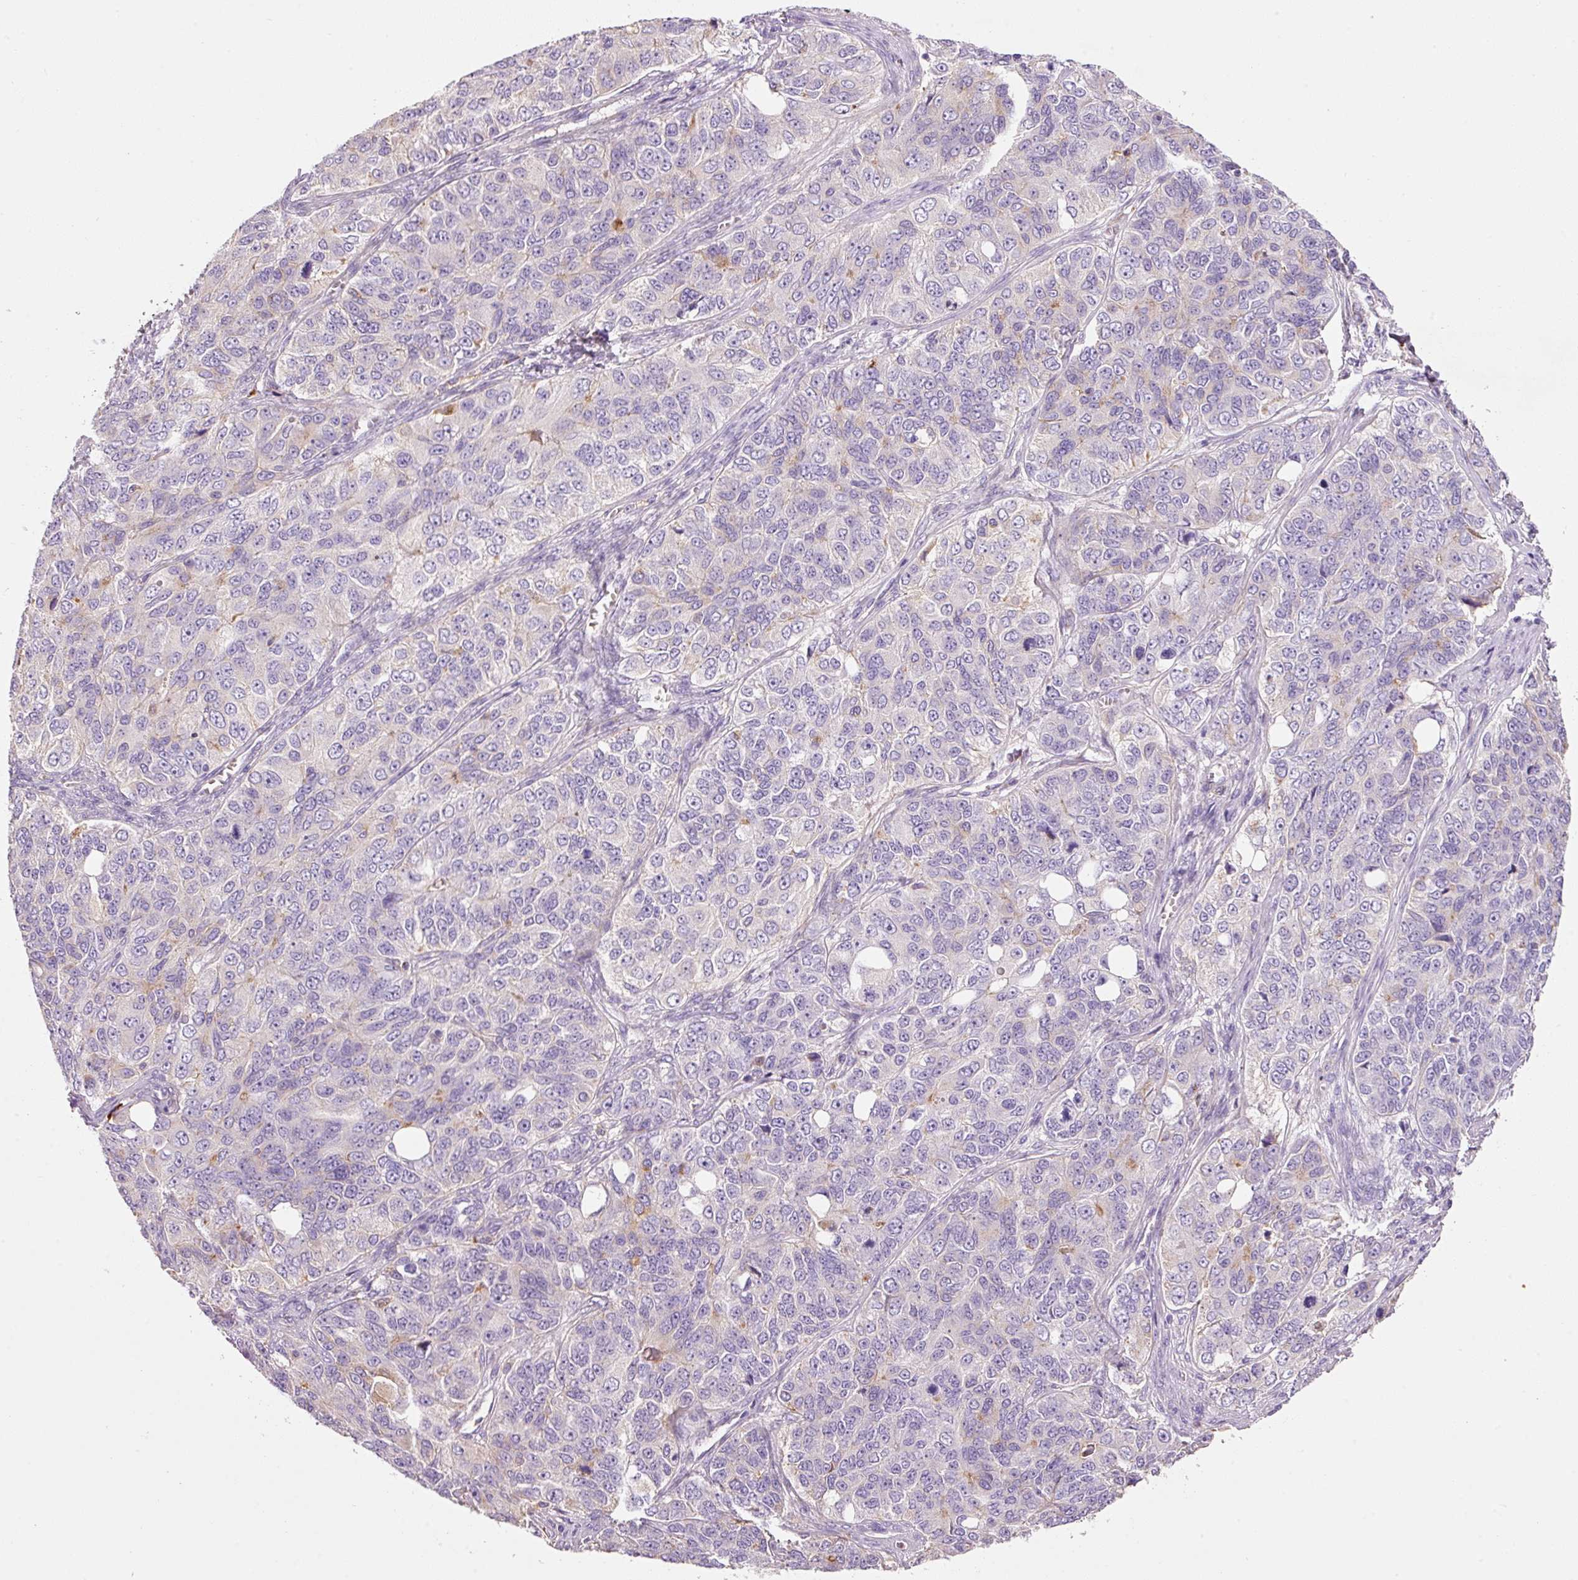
{"staining": {"intensity": "negative", "quantity": "none", "location": "none"}, "tissue": "ovarian cancer", "cell_type": "Tumor cells", "image_type": "cancer", "snomed": [{"axis": "morphology", "description": "Carcinoma, endometroid"}, {"axis": "topography", "description": "Ovary"}], "caption": "An image of ovarian endometroid carcinoma stained for a protein exhibits no brown staining in tumor cells.", "gene": "TMC8", "patient": {"sex": "female", "age": 51}}